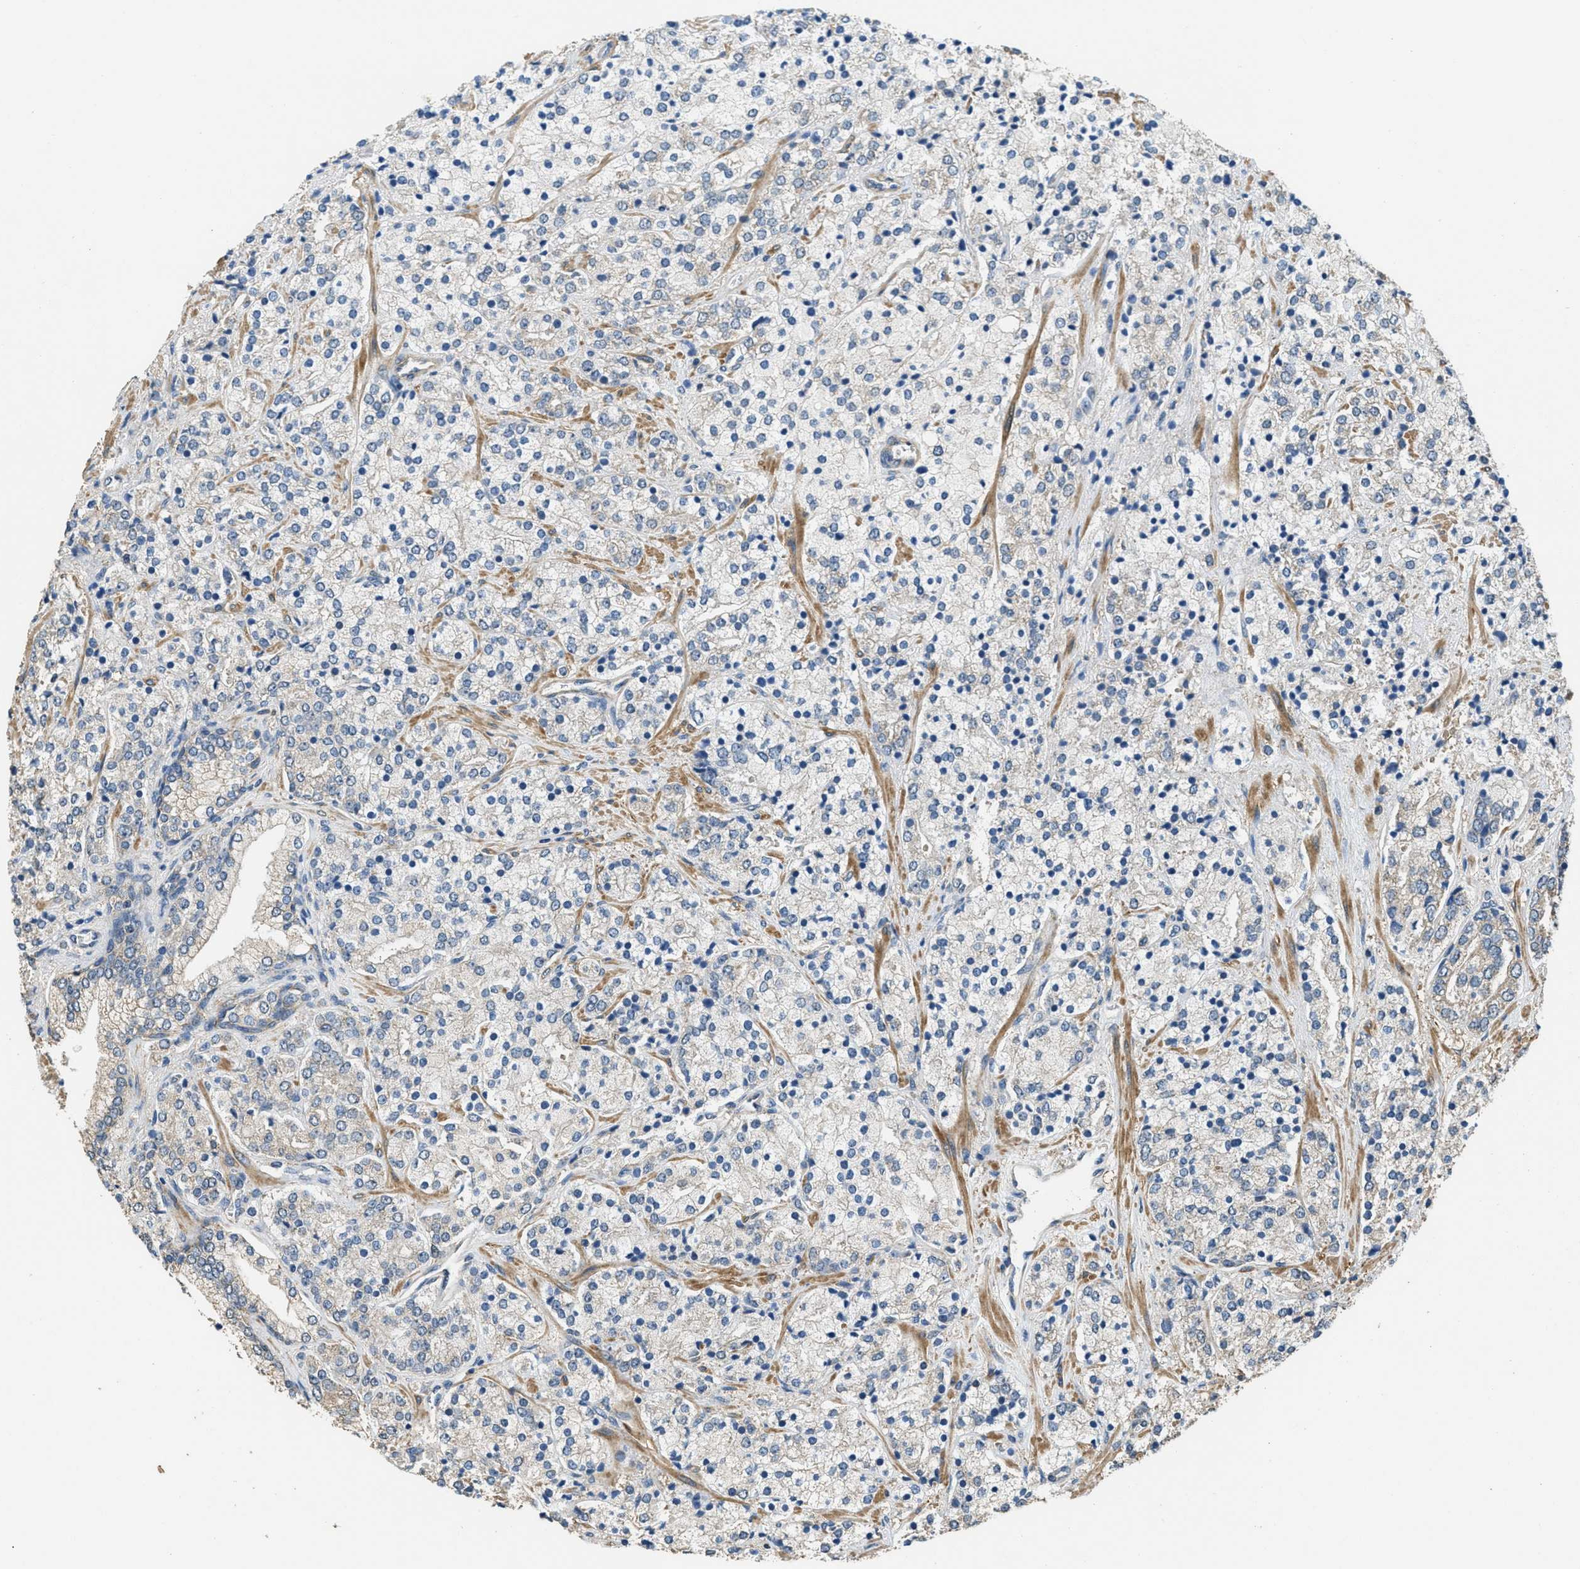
{"staining": {"intensity": "negative", "quantity": "none", "location": "none"}, "tissue": "prostate cancer", "cell_type": "Tumor cells", "image_type": "cancer", "snomed": [{"axis": "morphology", "description": "Adenocarcinoma, High grade"}, {"axis": "topography", "description": "Prostate"}], "caption": "Prostate adenocarcinoma (high-grade) was stained to show a protein in brown. There is no significant staining in tumor cells.", "gene": "THBS2", "patient": {"sex": "male", "age": 71}}